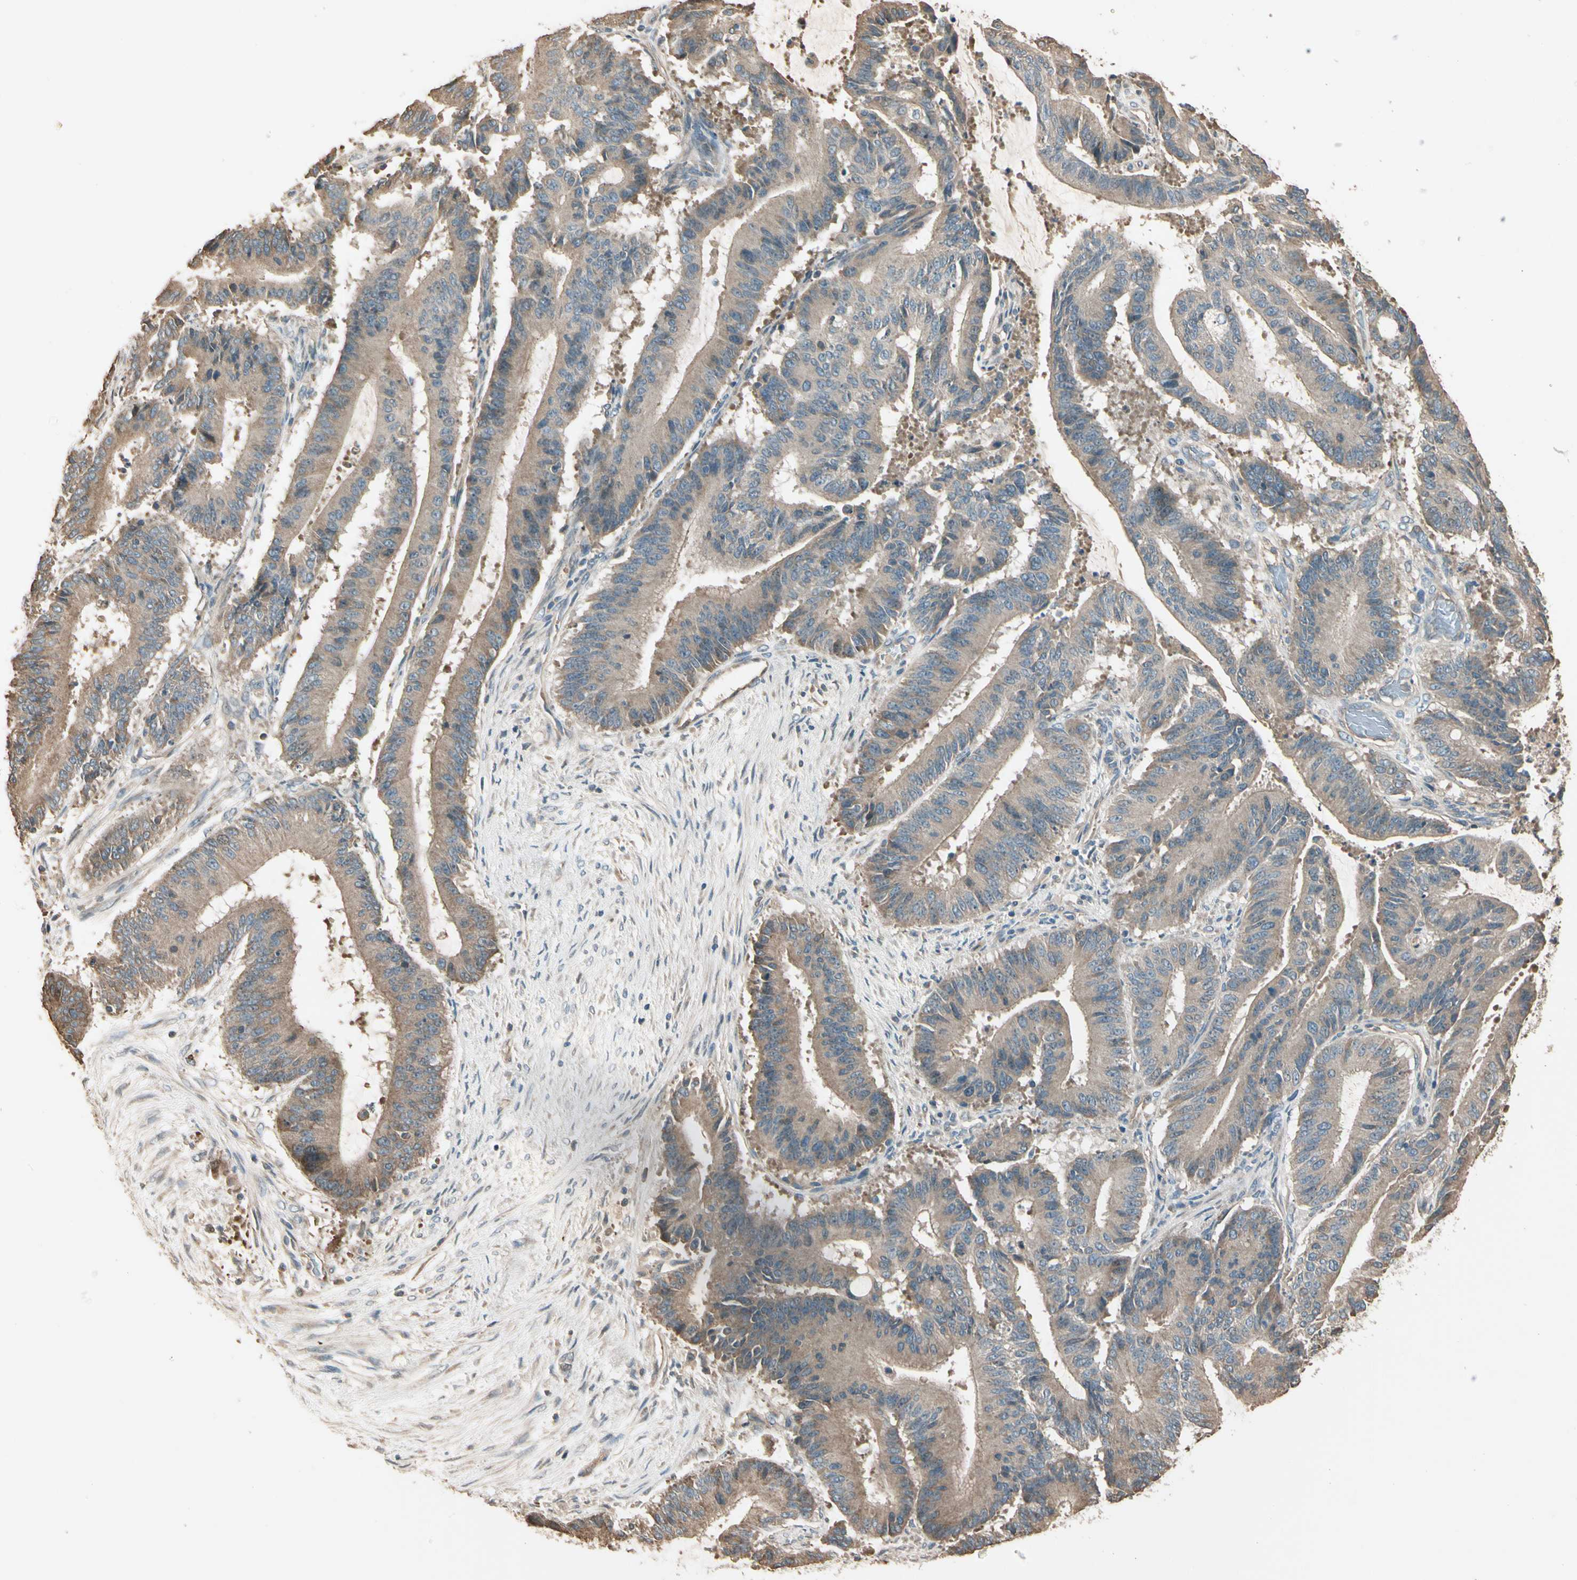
{"staining": {"intensity": "weak", "quantity": ">75%", "location": "cytoplasmic/membranous"}, "tissue": "liver cancer", "cell_type": "Tumor cells", "image_type": "cancer", "snomed": [{"axis": "morphology", "description": "Cholangiocarcinoma"}, {"axis": "topography", "description": "Liver"}], "caption": "High-magnification brightfield microscopy of cholangiocarcinoma (liver) stained with DAB (3,3'-diaminobenzidine) (brown) and counterstained with hematoxylin (blue). tumor cells exhibit weak cytoplasmic/membranous expression is identified in approximately>75% of cells.", "gene": "TNFRSF21", "patient": {"sex": "female", "age": 73}}